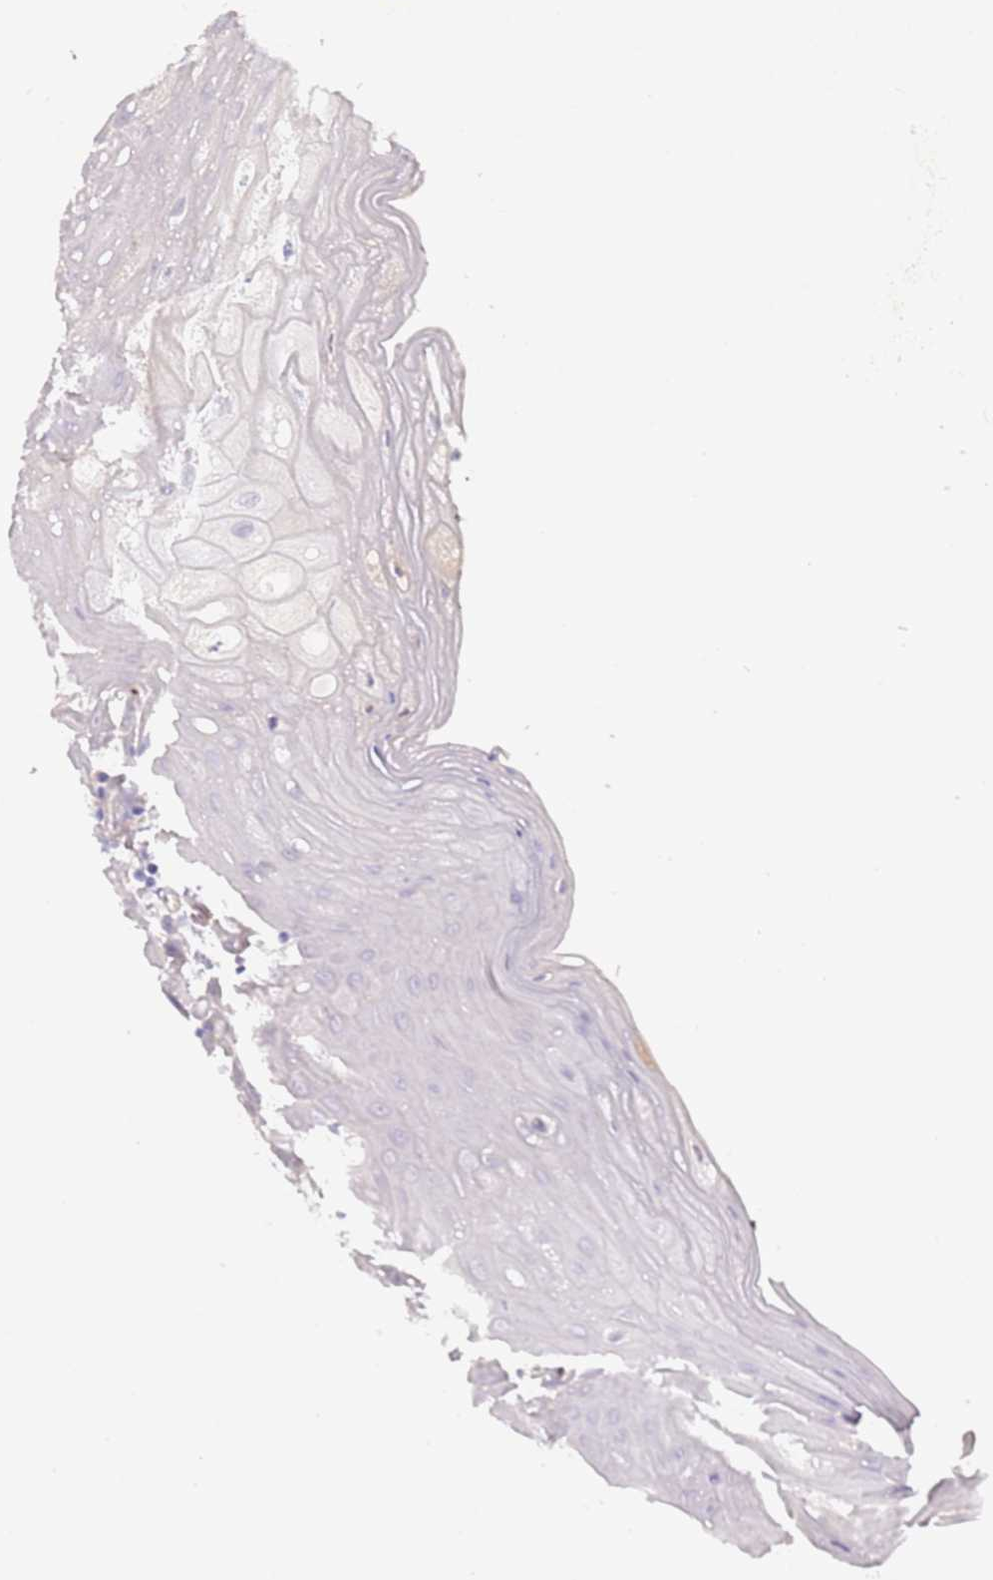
{"staining": {"intensity": "weak", "quantity": "<25%", "location": "cytoplasmic/membranous"}, "tissue": "oral mucosa", "cell_type": "Squamous epithelial cells", "image_type": "normal", "snomed": [{"axis": "morphology", "description": "Normal tissue, NOS"}, {"axis": "topography", "description": "Oral tissue"}, {"axis": "topography", "description": "Tounge, NOS"}], "caption": "High magnification brightfield microscopy of normal oral mucosa stained with DAB (brown) and counterstained with hematoxylin (blue): squamous epithelial cells show no significant expression.", "gene": "SAV1", "patient": {"sex": "female", "age": 59}}